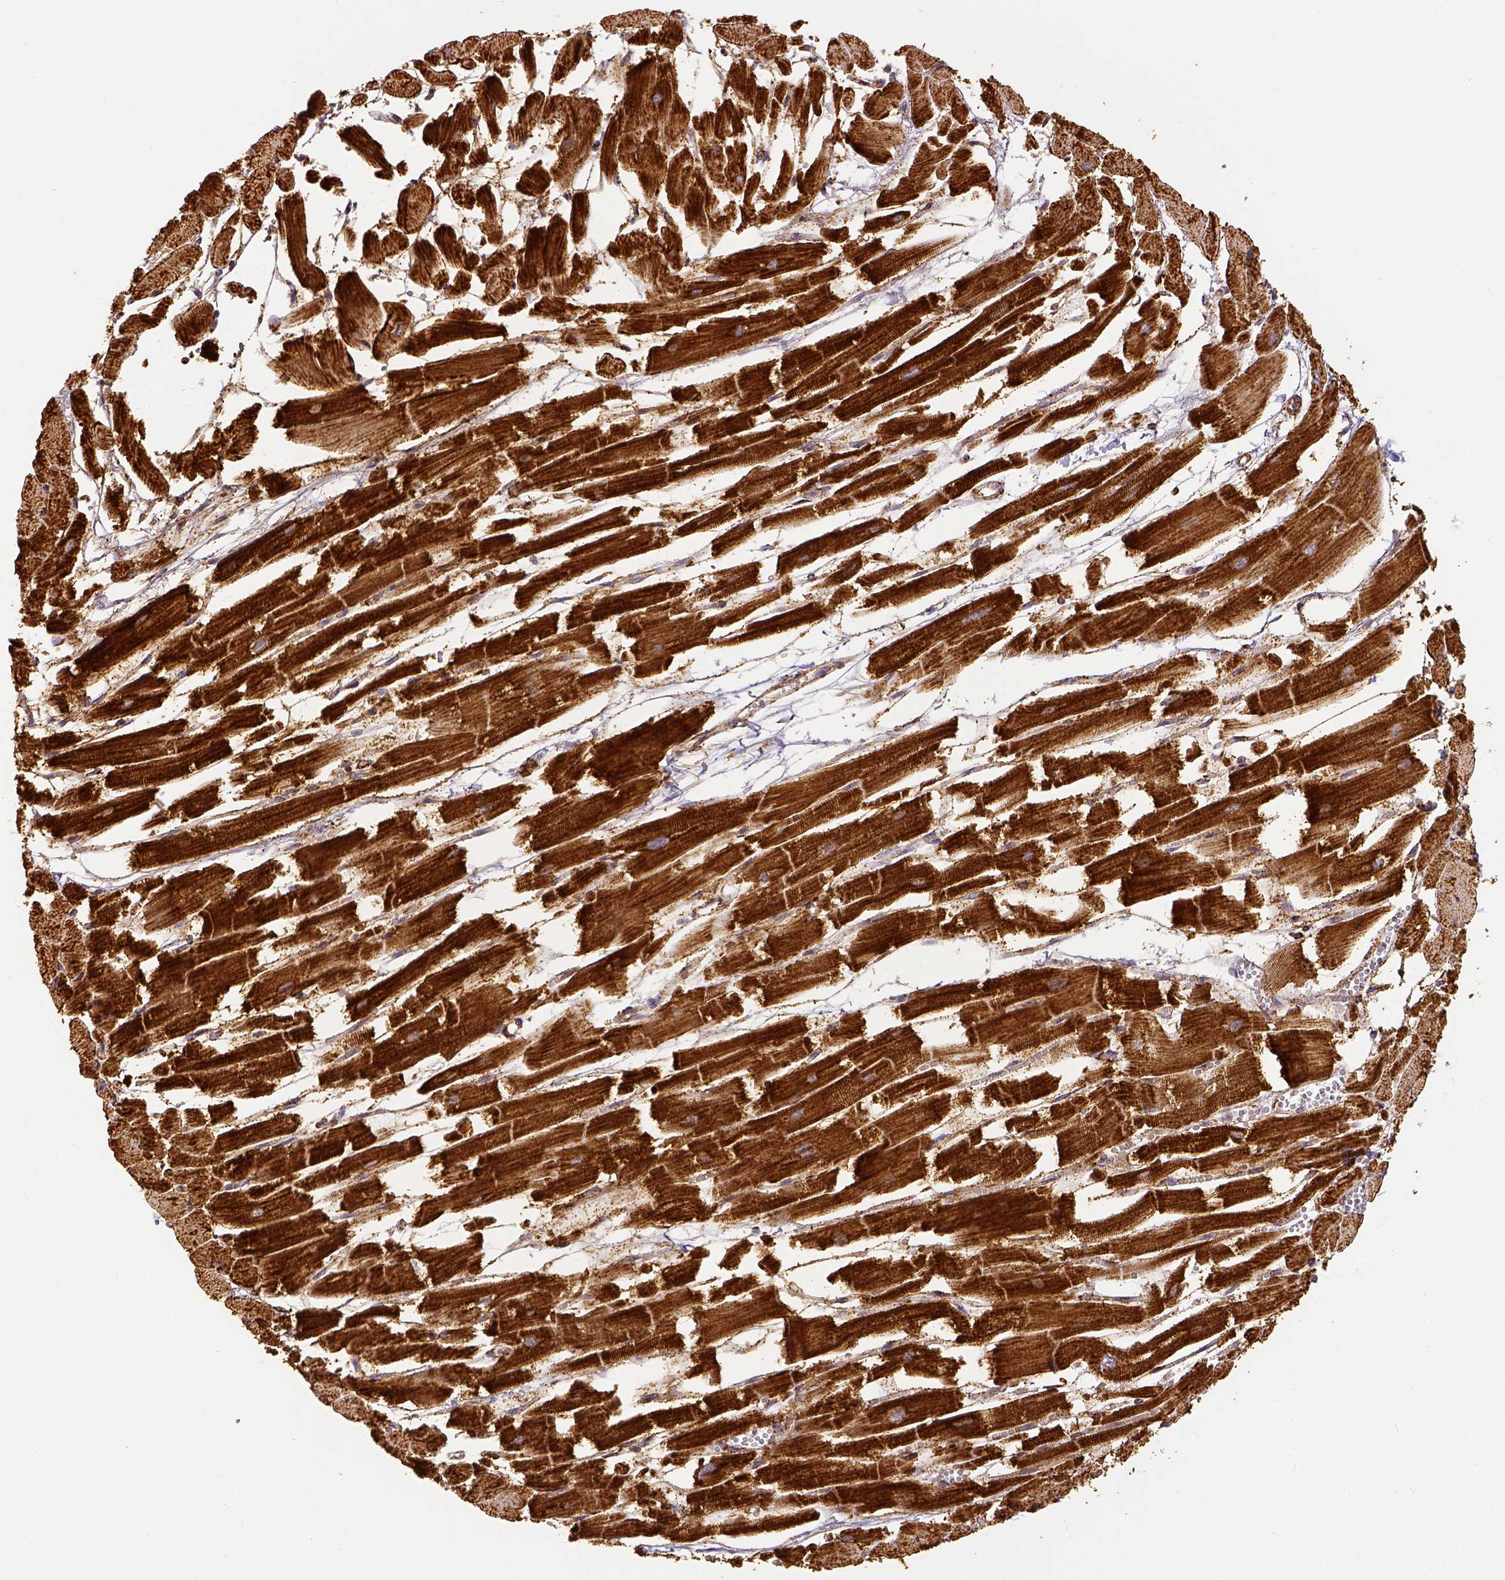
{"staining": {"intensity": "moderate", "quantity": ">75%", "location": "cytoplasmic/membranous"}, "tissue": "heart muscle", "cell_type": "Cardiomyocytes", "image_type": "normal", "snomed": [{"axis": "morphology", "description": "Normal tissue, NOS"}, {"axis": "topography", "description": "Heart"}], "caption": "IHC of unremarkable heart muscle shows medium levels of moderate cytoplasmic/membranous staining in approximately >75% of cardiomyocytes.", "gene": "SDHB", "patient": {"sex": "female", "age": 52}}